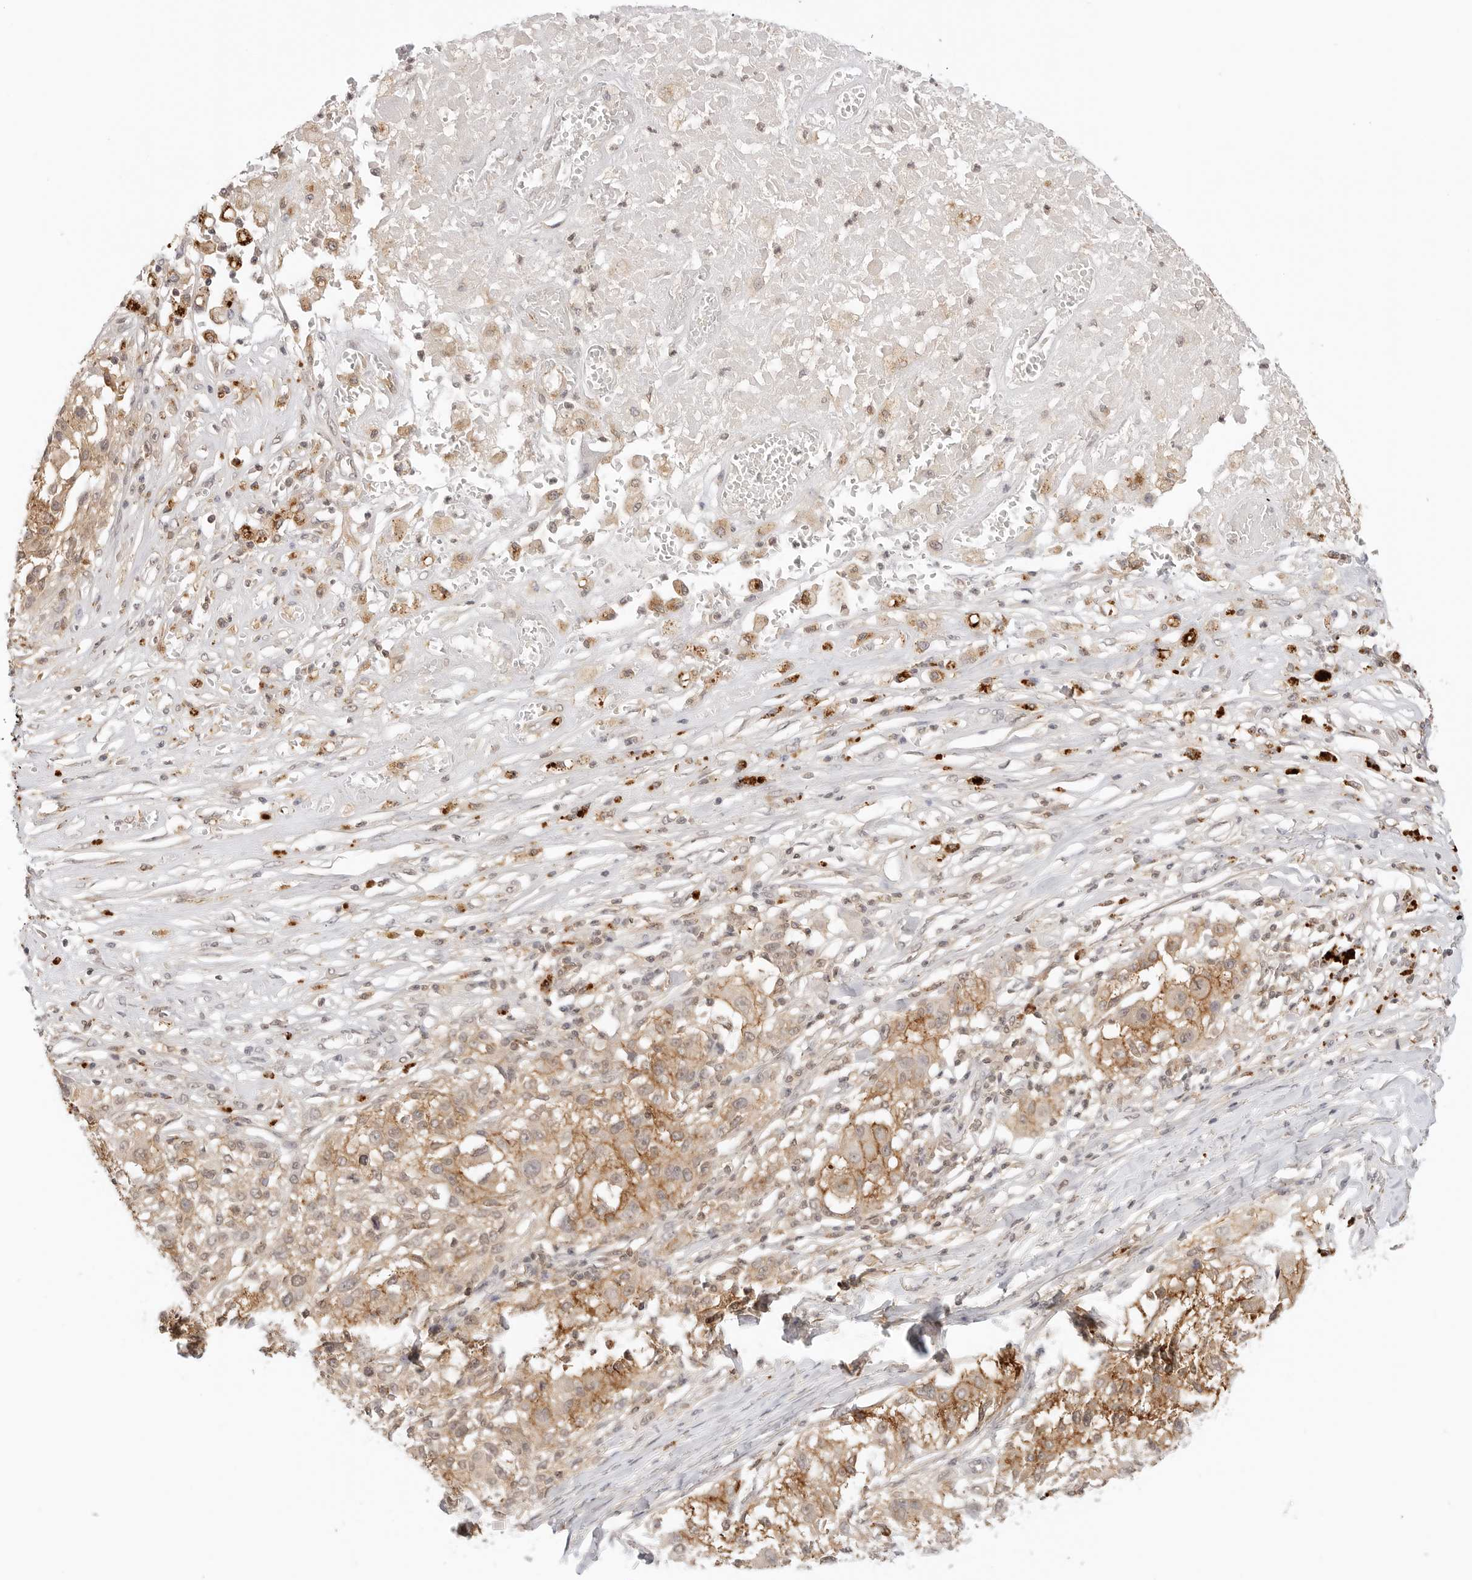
{"staining": {"intensity": "moderate", "quantity": ">75%", "location": "cytoplasmic/membranous"}, "tissue": "melanoma", "cell_type": "Tumor cells", "image_type": "cancer", "snomed": [{"axis": "morphology", "description": "Necrosis, NOS"}, {"axis": "morphology", "description": "Malignant melanoma, NOS"}, {"axis": "topography", "description": "Skin"}], "caption": "Malignant melanoma stained for a protein (brown) reveals moderate cytoplasmic/membranous positive expression in approximately >75% of tumor cells.", "gene": "EPHA1", "patient": {"sex": "female", "age": 87}}